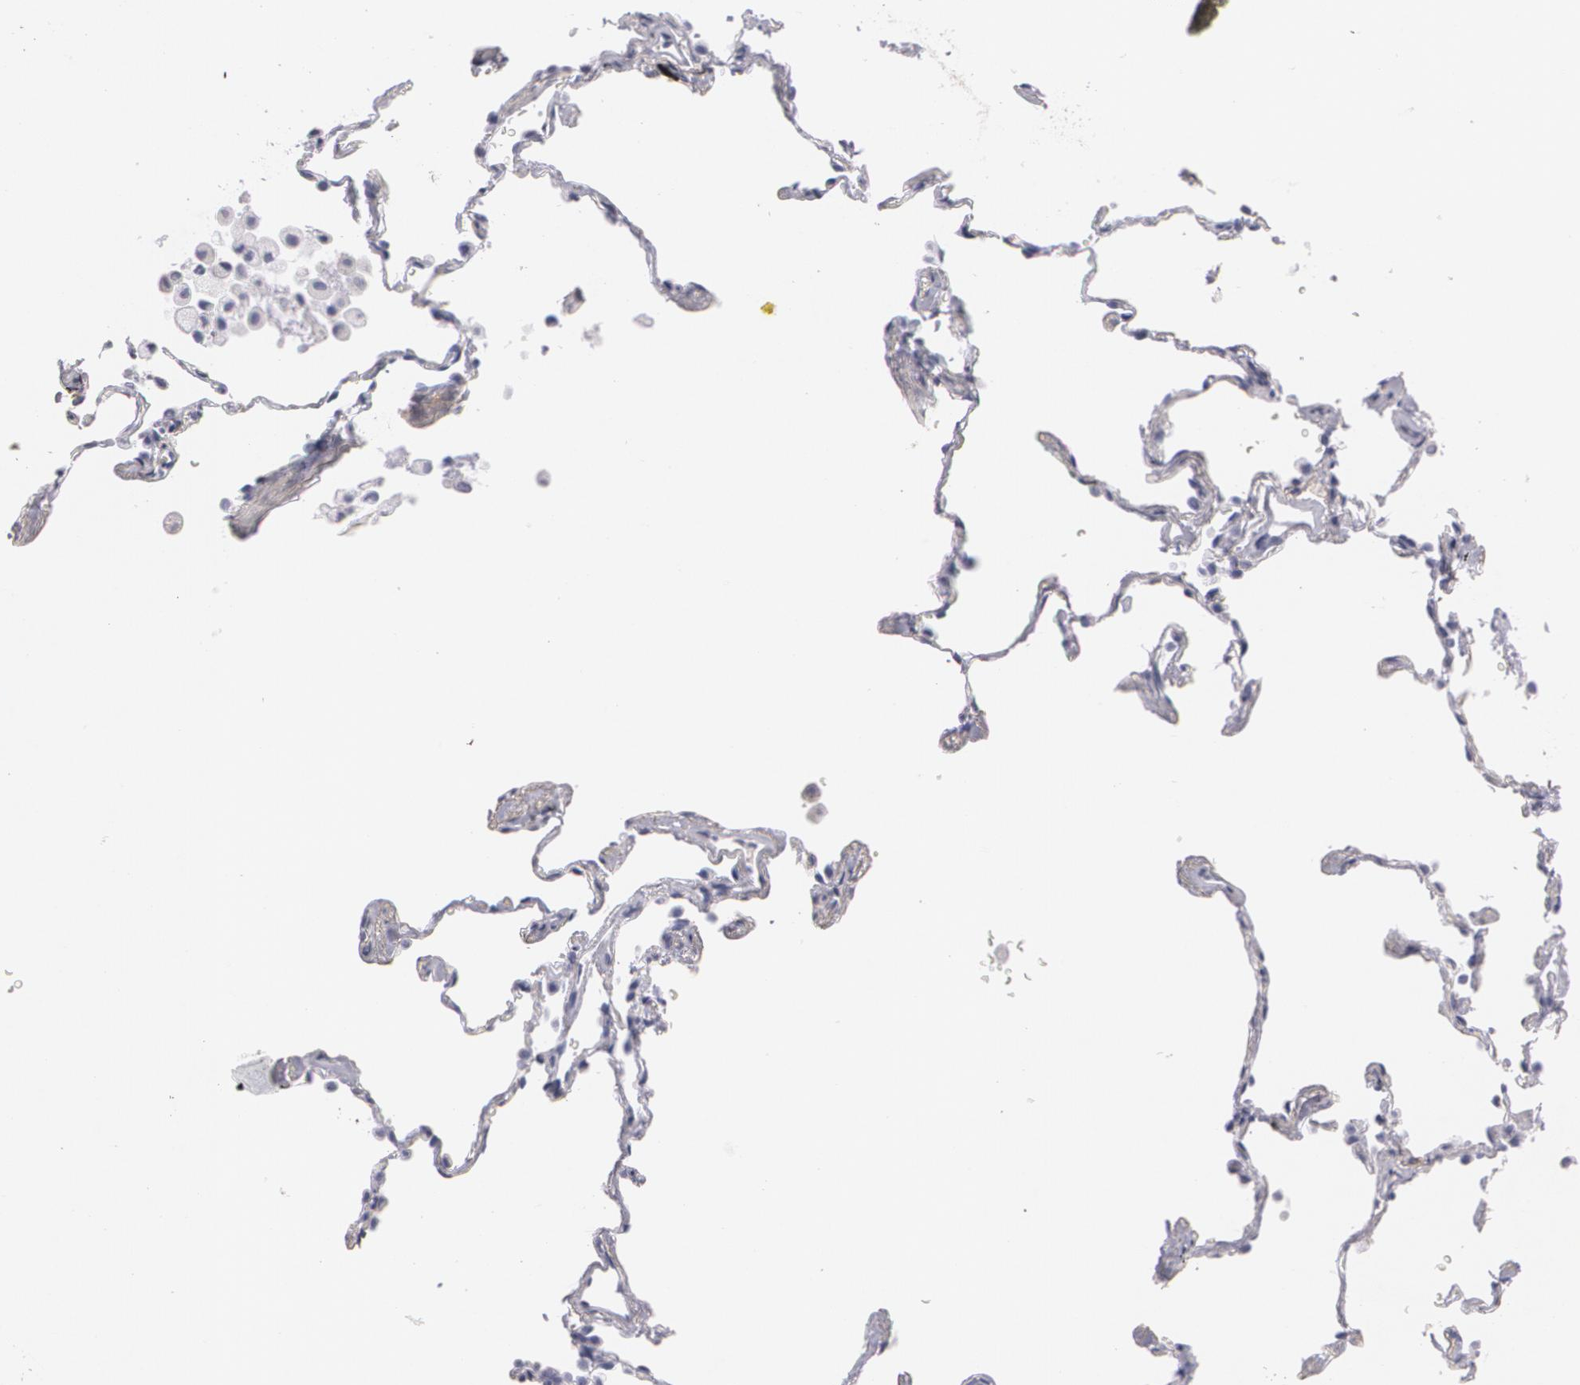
{"staining": {"intensity": "negative", "quantity": "none", "location": "none"}, "tissue": "lung cancer", "cell_type": "Tumor cells", "image_type": "cancer", "snomed": [{"axis": "morphology", "description": "Adenocarcinoma, NOS"}, {"axis": "topography", "description": "Lung"}], "caption": "There is no significant expression in tumor cells of lung cancer (adenocarcinoma). (DAB immunohistochemistry with hematoxylin counter stain).", "gene": "NGFR", "patient": {"sex": "female", "age": 50}}